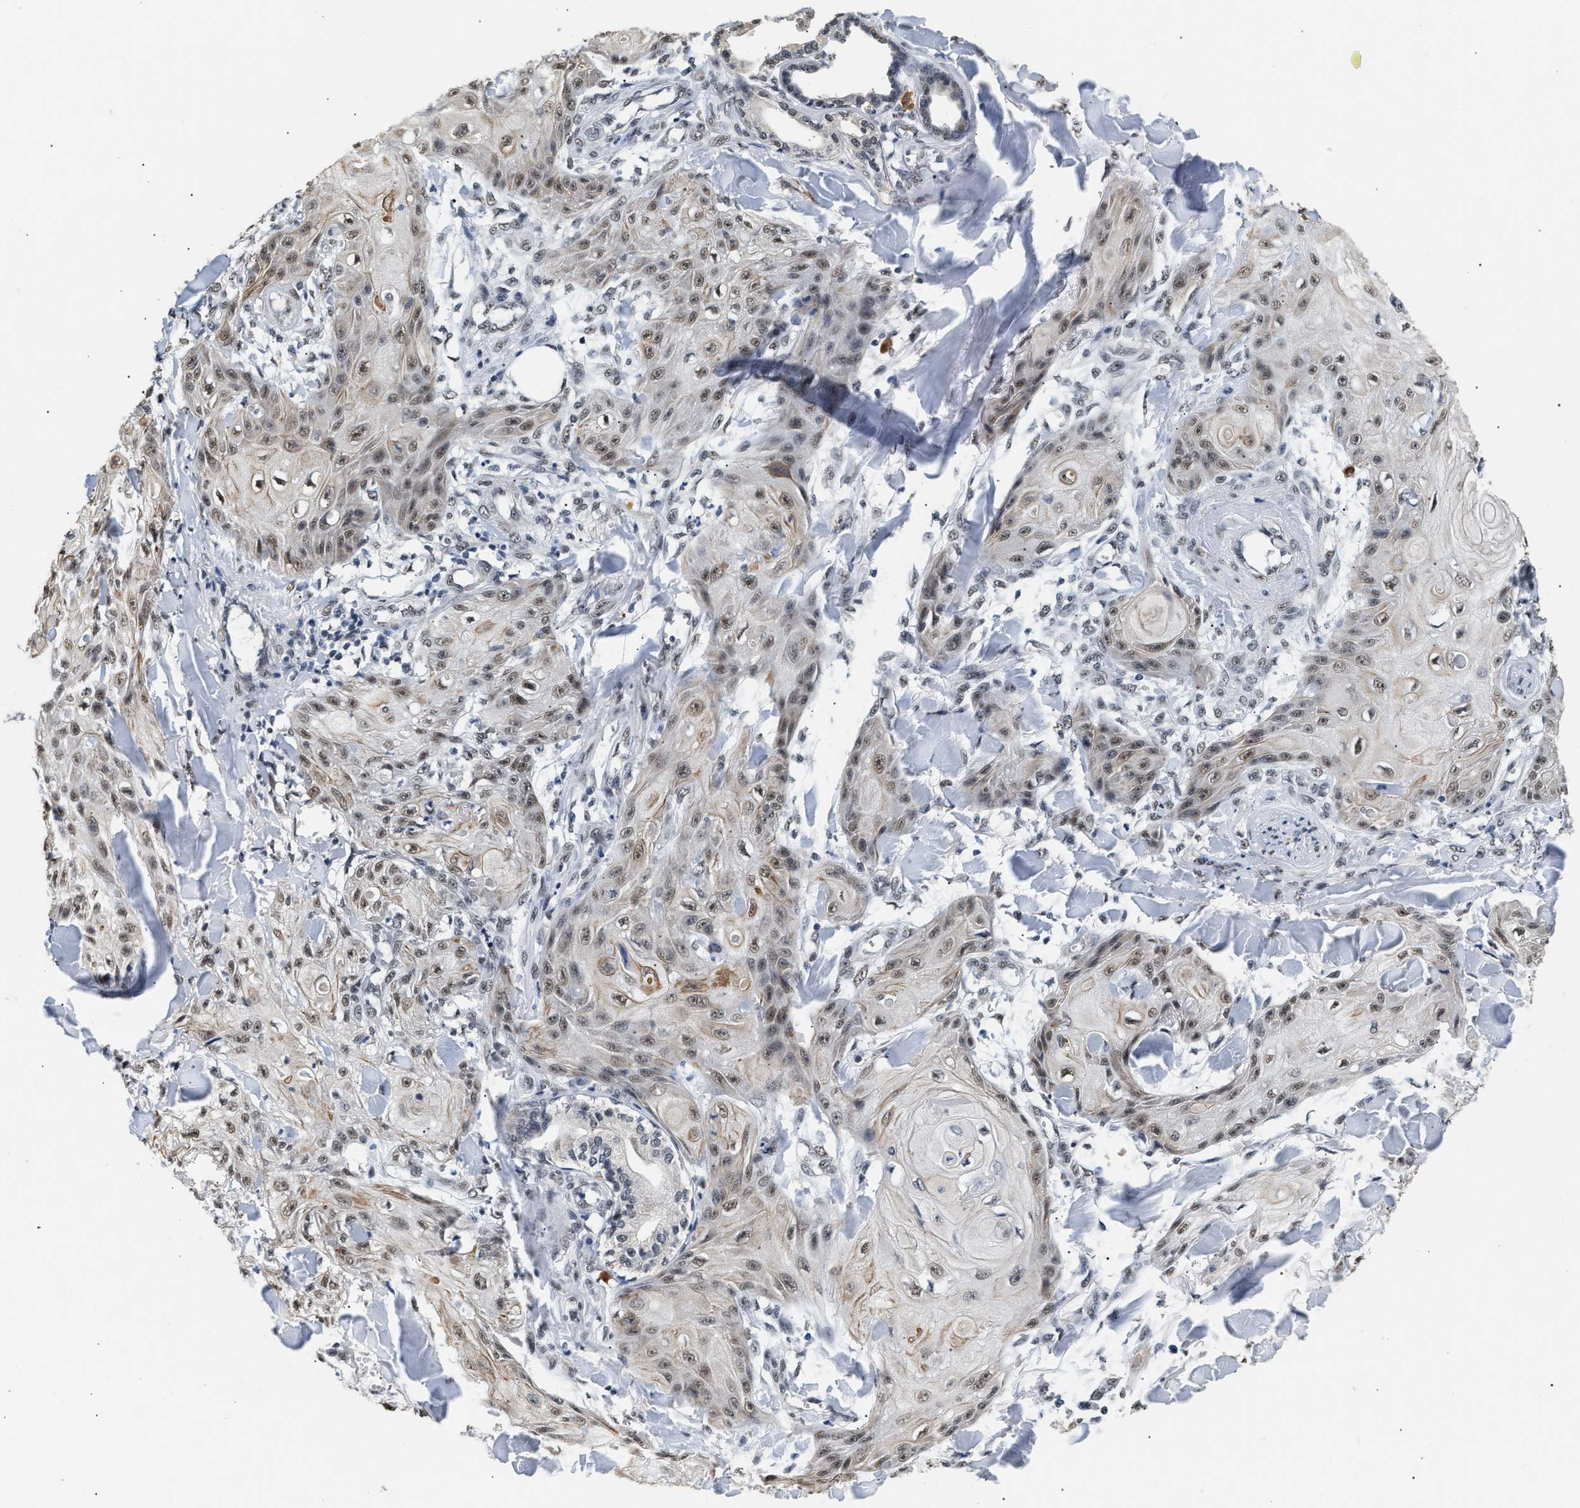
{"staining": {"intensity": "weak", "quantity": "25%-75%", "location": "cytoplasmic/membranous,nuclear"}, "tissue": "skin cancer", "cell_type": "Tumor cells", "image_type": "cancer", "snomed": [{"axis": "morphology", "description": "Squamous cell carcinoma, NOS"}, {"axis": "topography", "description": "Skin"}], "caption": "There is low levels of weak cytoplasmic/membranous and nuclear positivity in tumor cells of skin squamous cell carcinoma, as demonstrated by immunohistochemical staining (brown color).", "gene": "THOC1", "patient": {"sex": "male", "age": 74}}